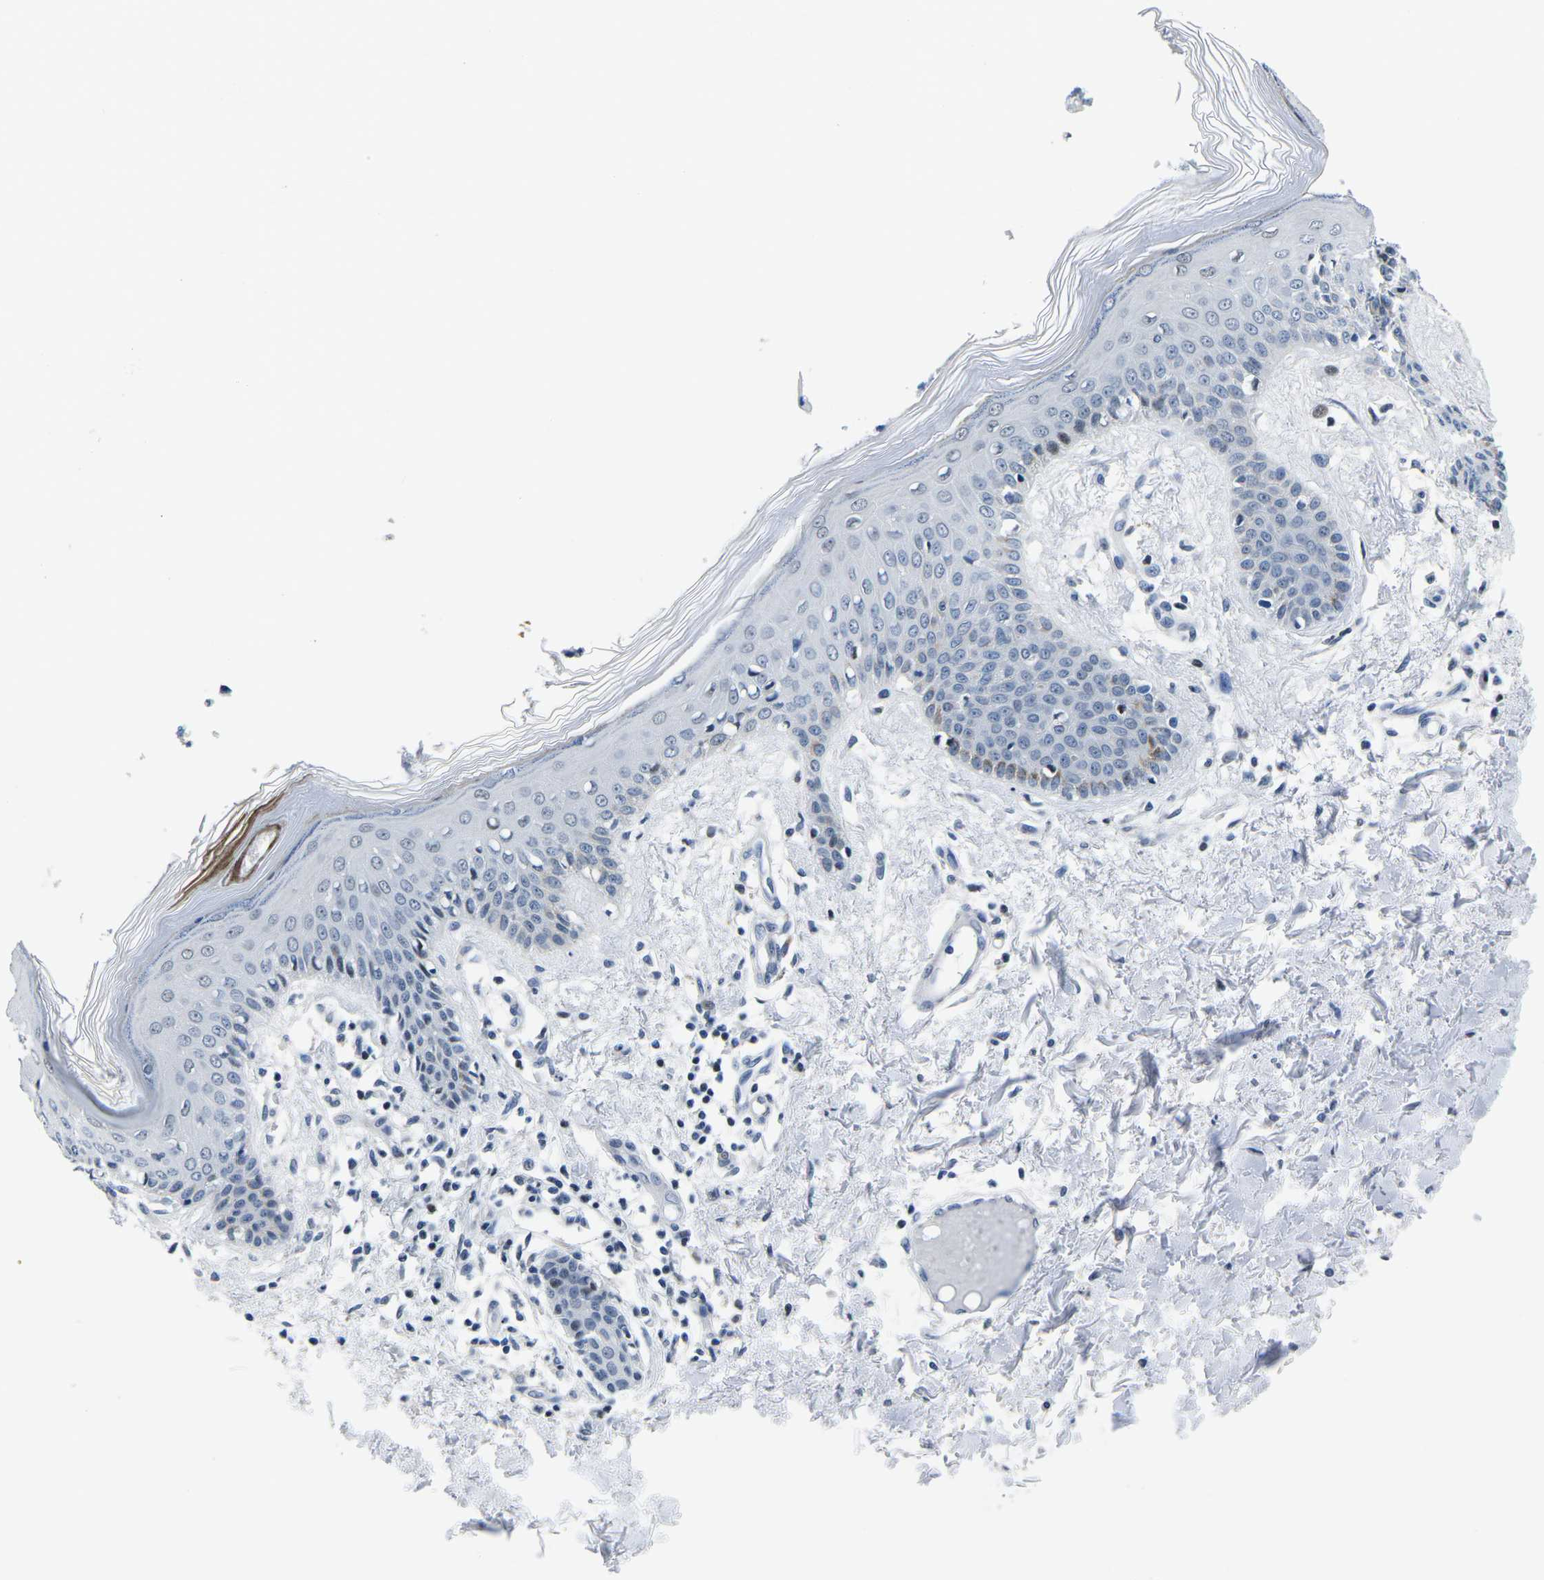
{"staining": {"intensity": "negative", "quantity": "none", "location": "none"}, "tissue": "skin", "cell_type": "Fibroblasts", "image_type": "normal", "snomed": [{"axis": "morphology", "description": "Normal tissue, NOS"}, {"axis": "topography", "description": "Skin"}], "caption": "Photomicrograph shows no protein expression in fibroblasts of unremarkable skin.", "gene": "CDC73", "patient": {"sex": "male", "age": 53}}